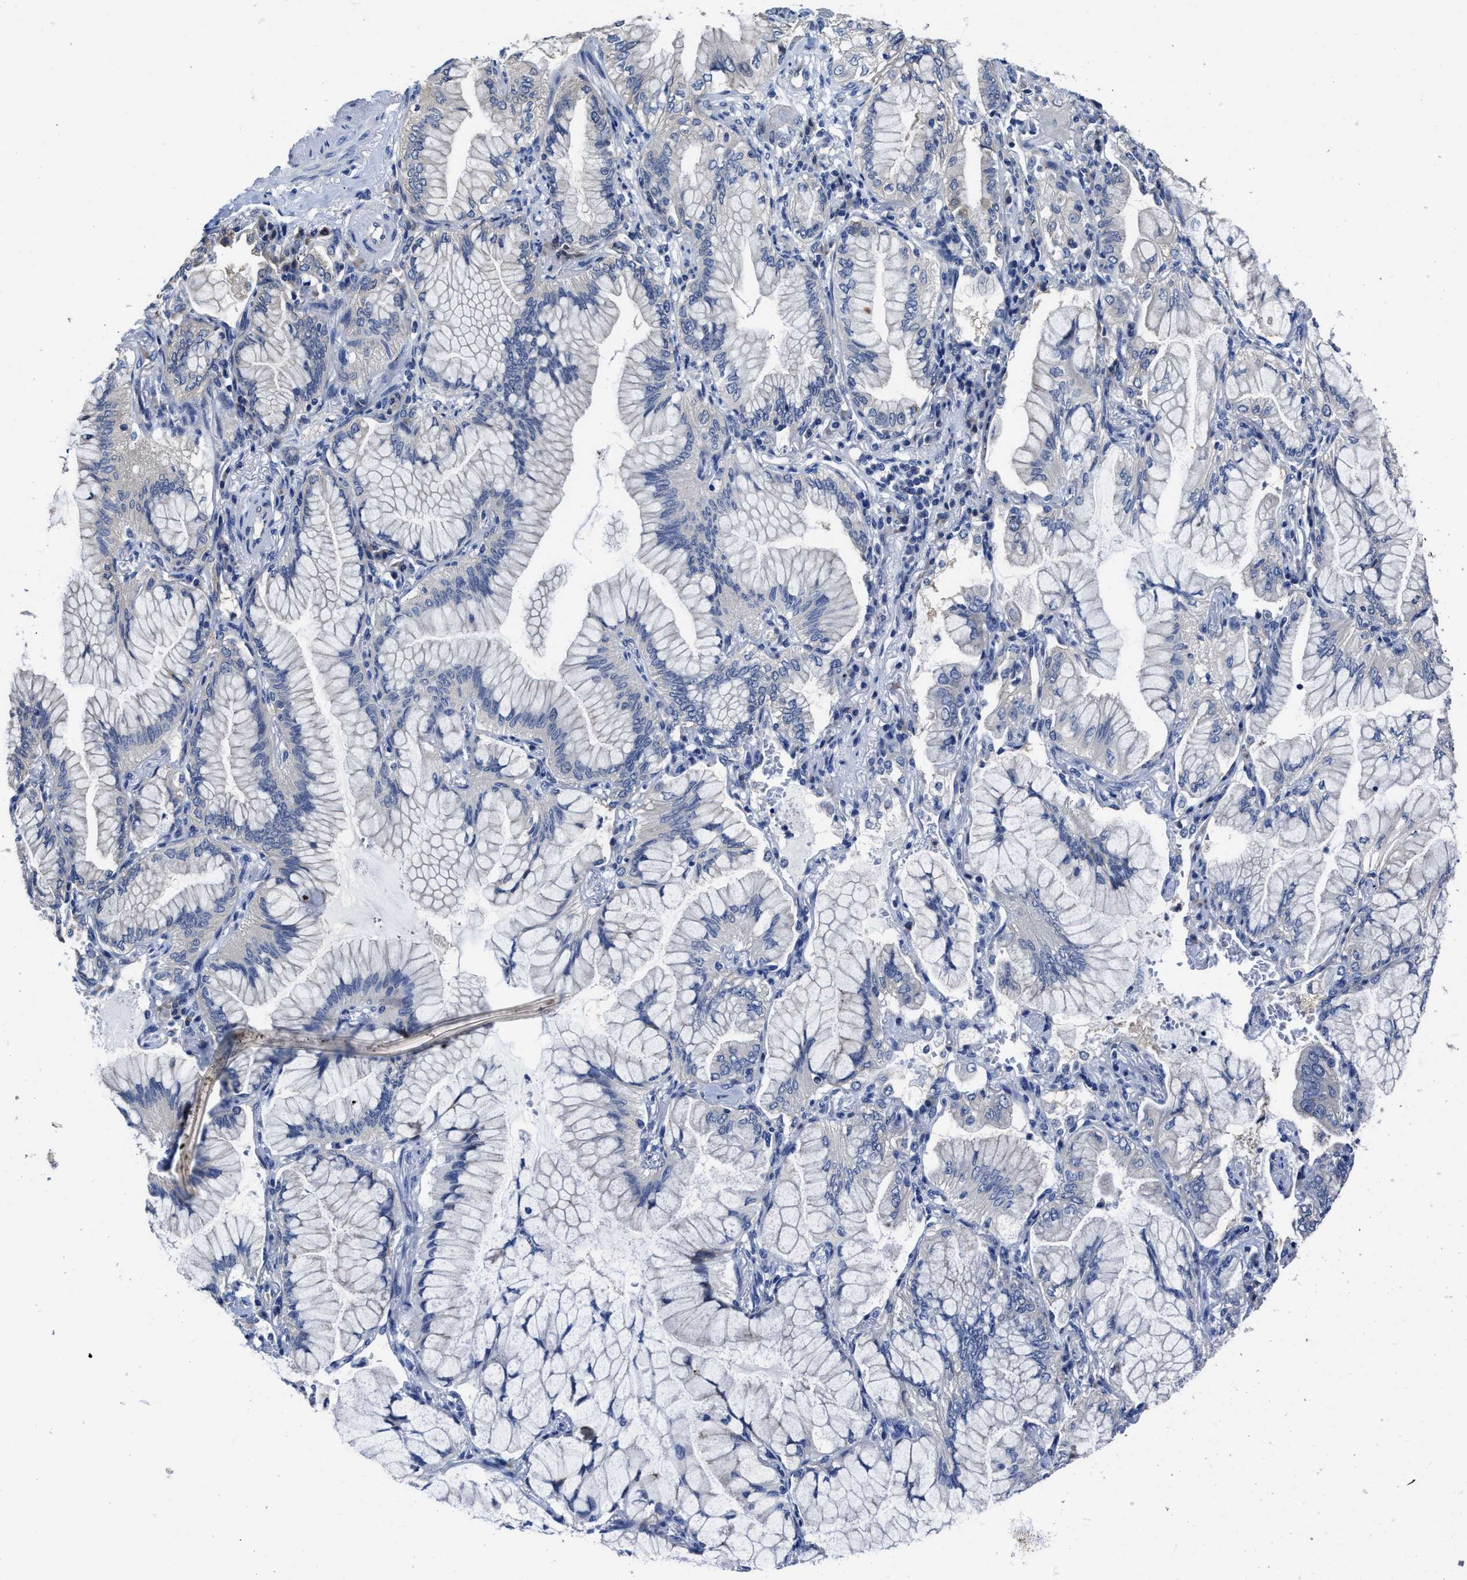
{"staining": {"intensity": "negative", "quantity": "none", "location": "none"}, "tissue": "lung cancer", "cell_type": "Tumor cells", "image_type": "cancer", "snomed": [{"axis": "morphology", "description": "Adenocarcinoma, NOS"}, {"axis": "topography", "description": "Lung"}], "caption": "This is an IHC histopathology image of human lung cancer (adenocarcinoma). There is no expression in tumor cells.", "gene": "HOOK1", "patient": {"sex": "female", "age": 70}}